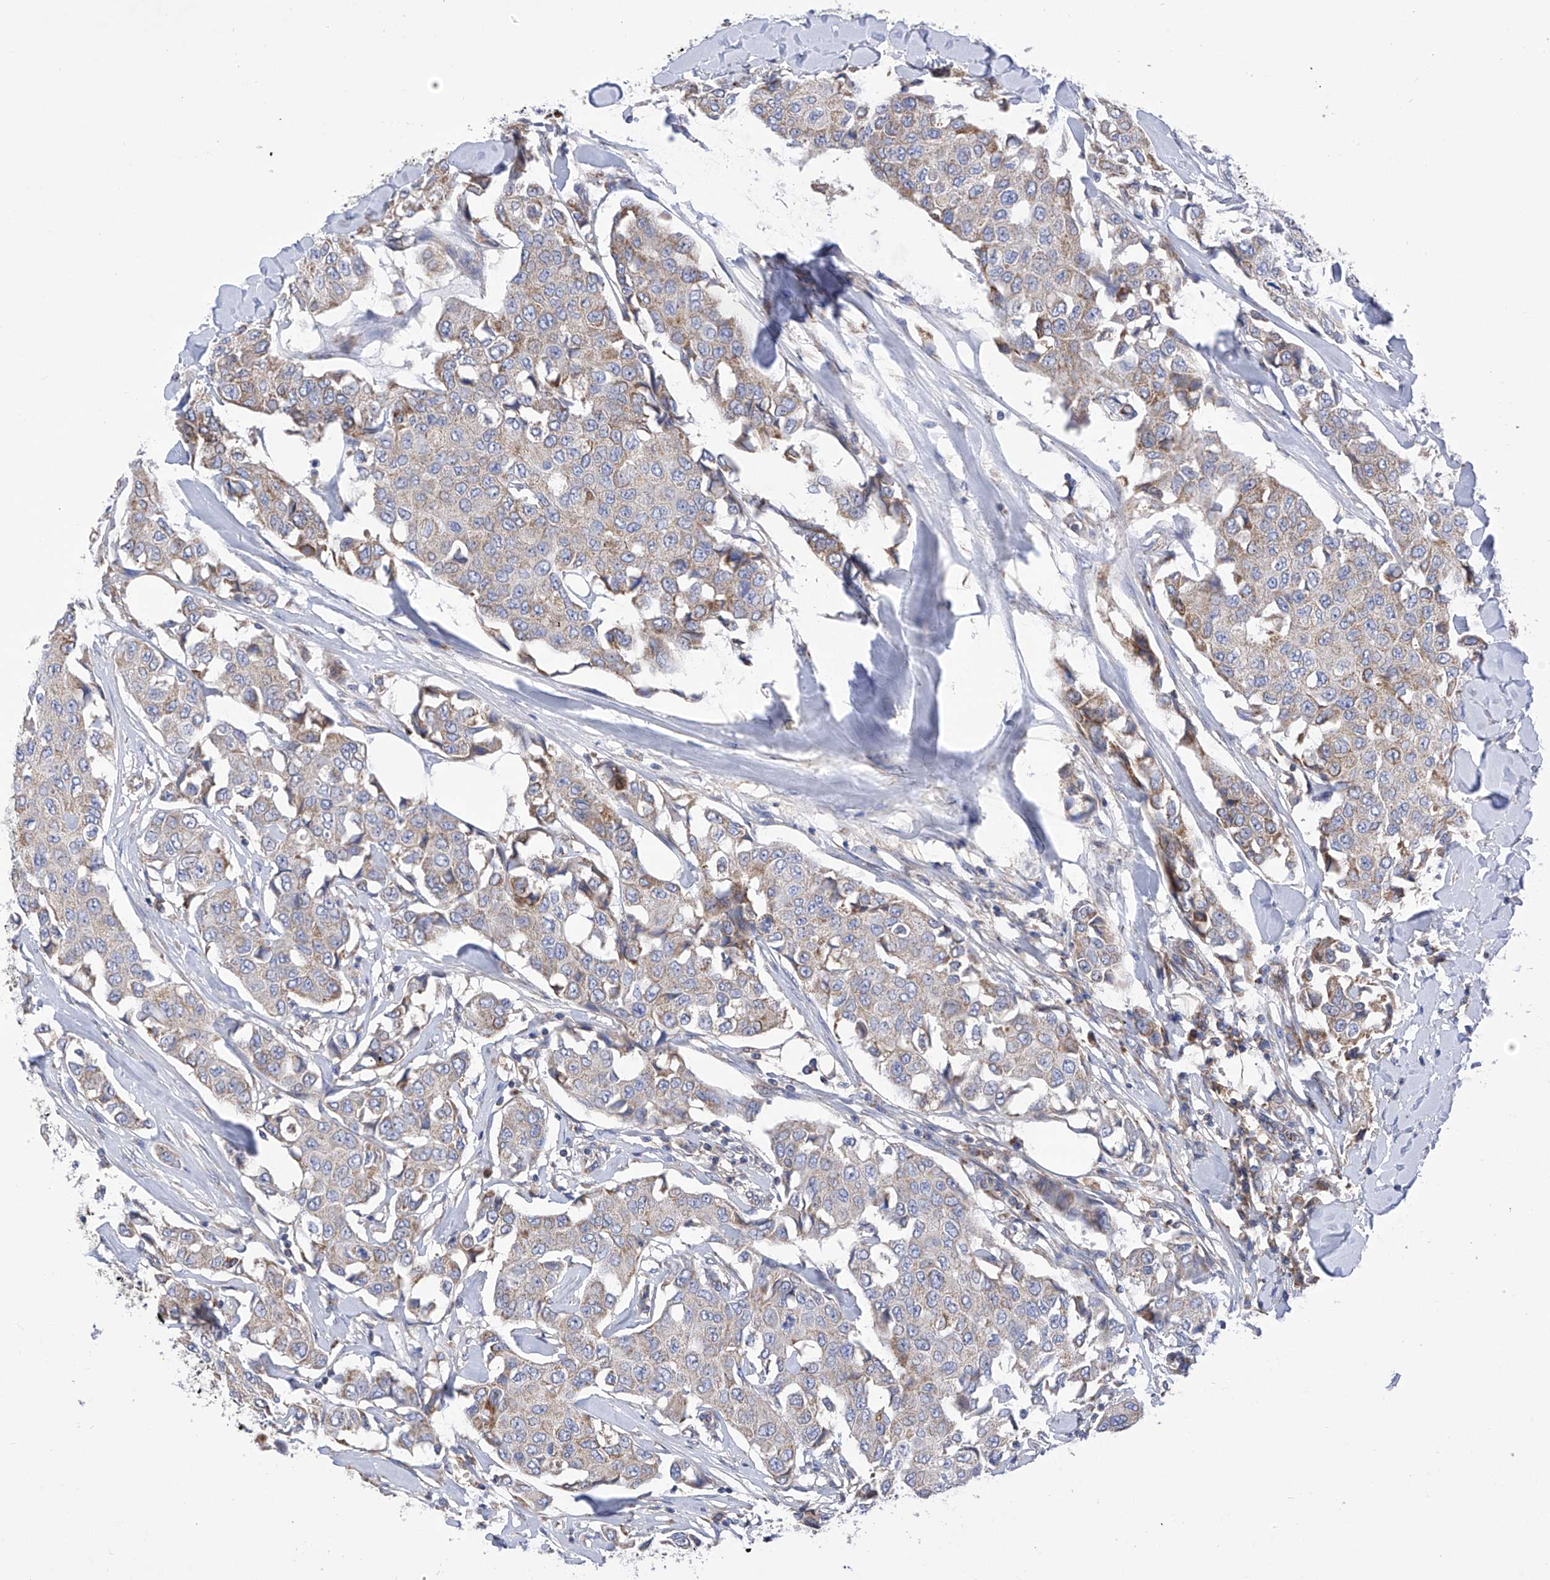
{"staining": {"intensity": "weak", "quantity": "25%-75%", "location": "cytoplasmic/membranous"}, "tissue": "breast cancer", "cell_type": "Tumor cells", "image_type": "cancer", "snomed": [{"axis": "morphology", "description": "Duct carcinoma"}, {"axis": "topography", "description": "Breast"}], "caption": "Breast cancer stained with a protein marker shows weak staining in tumor cells.", "gene": "P2RX7", "patient": {"sex": "female", "age": 80}}